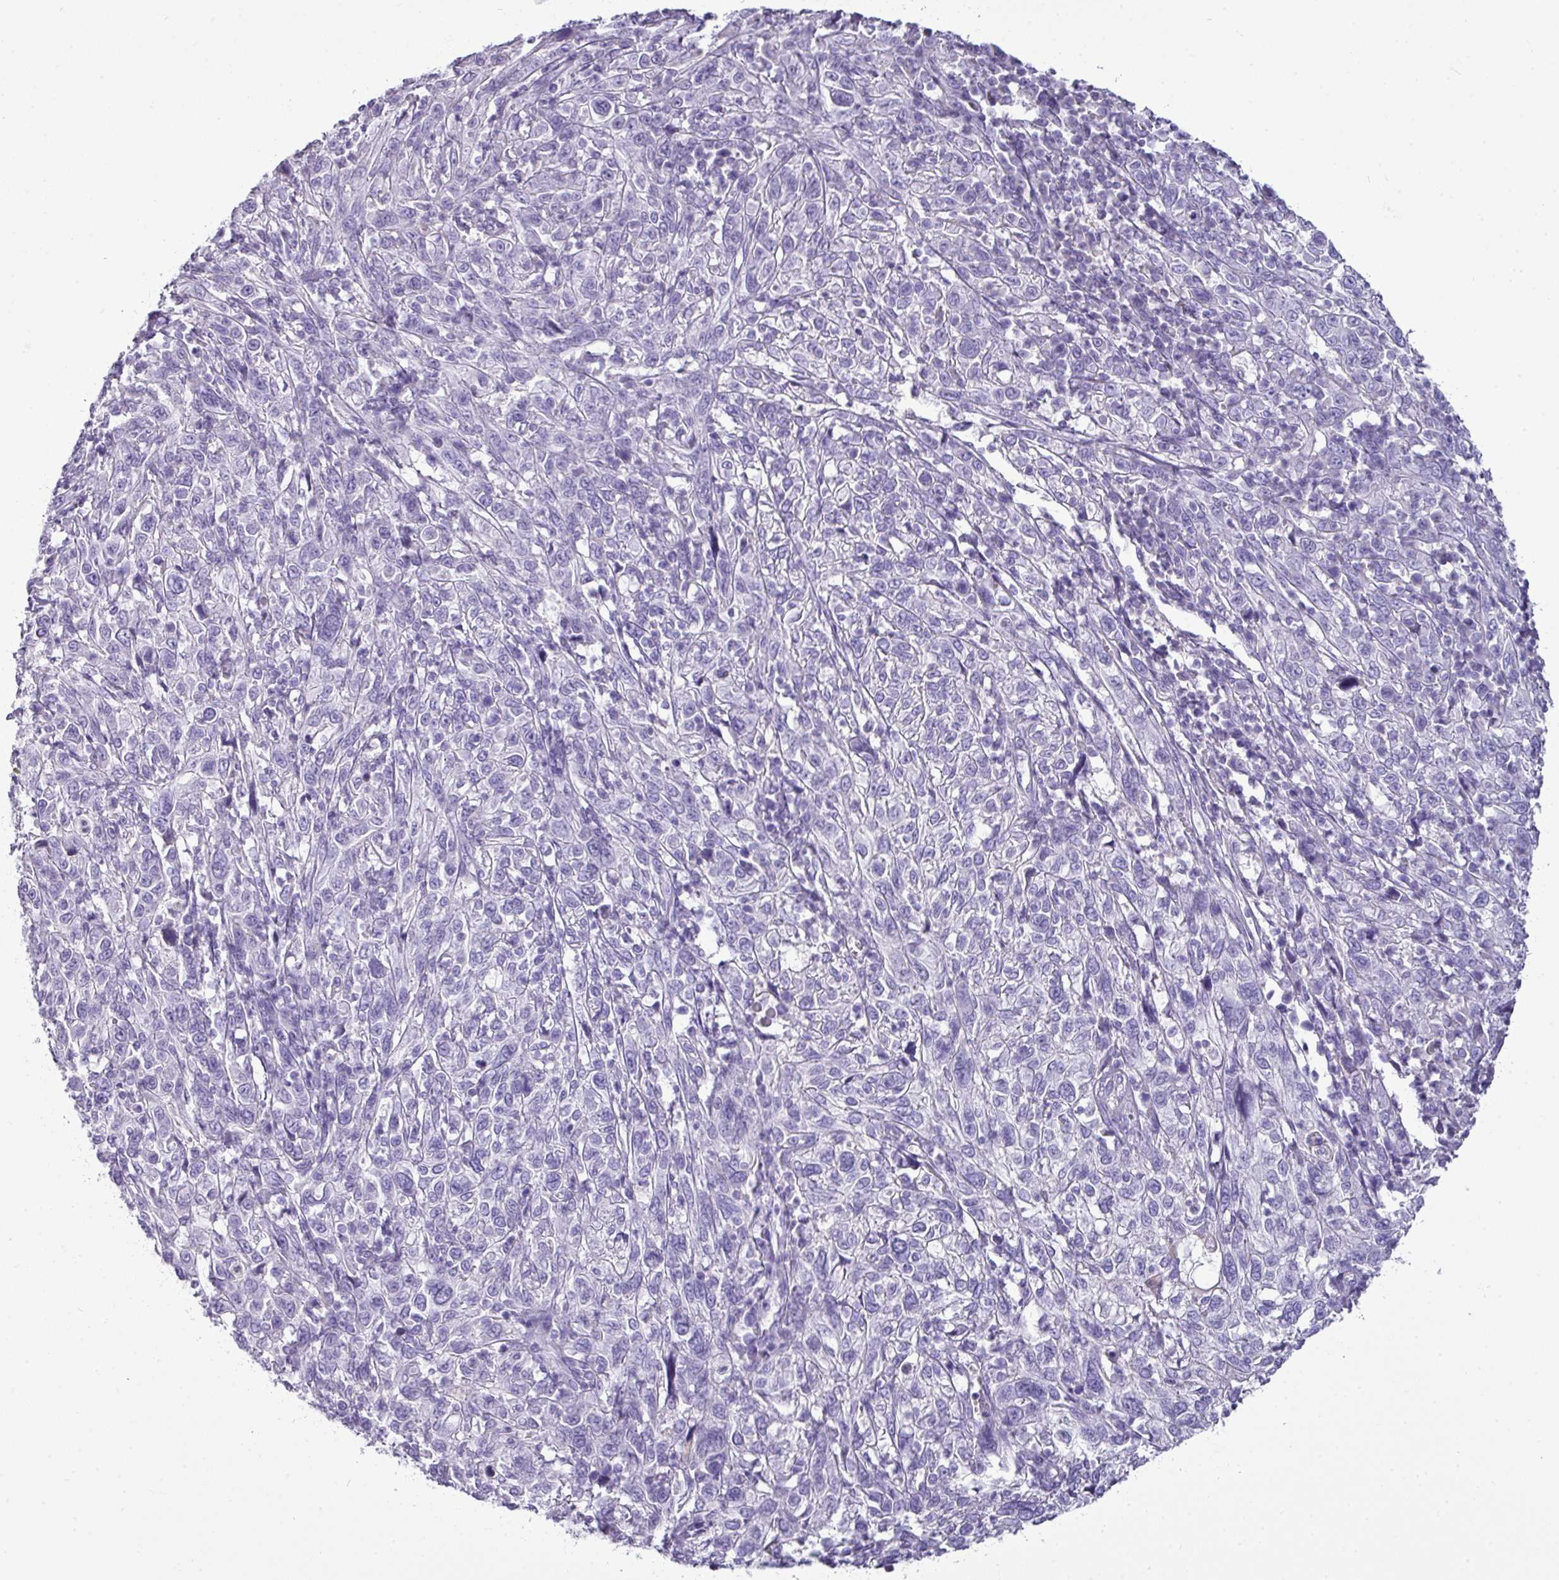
{"staining": {"intensity": "negative", "quantity": "none", "location": "none"}, "tissue": "cervical cancer", "cell_type": "Tumor cells", "image_type": "cancer", "snomed": [{"axis": "morphology", "description": "Squamous cell carcinoma, NOS"}, {"axis": "topography", "description": "Cervix"}], "caption": "DAB immunohistochemical staining of human squamous cell carcinoma (cervical) demonstrates no significant expression in tumor cells.", "gene": "GSTA3", "patient": {"sex": "female", "age": 46}}